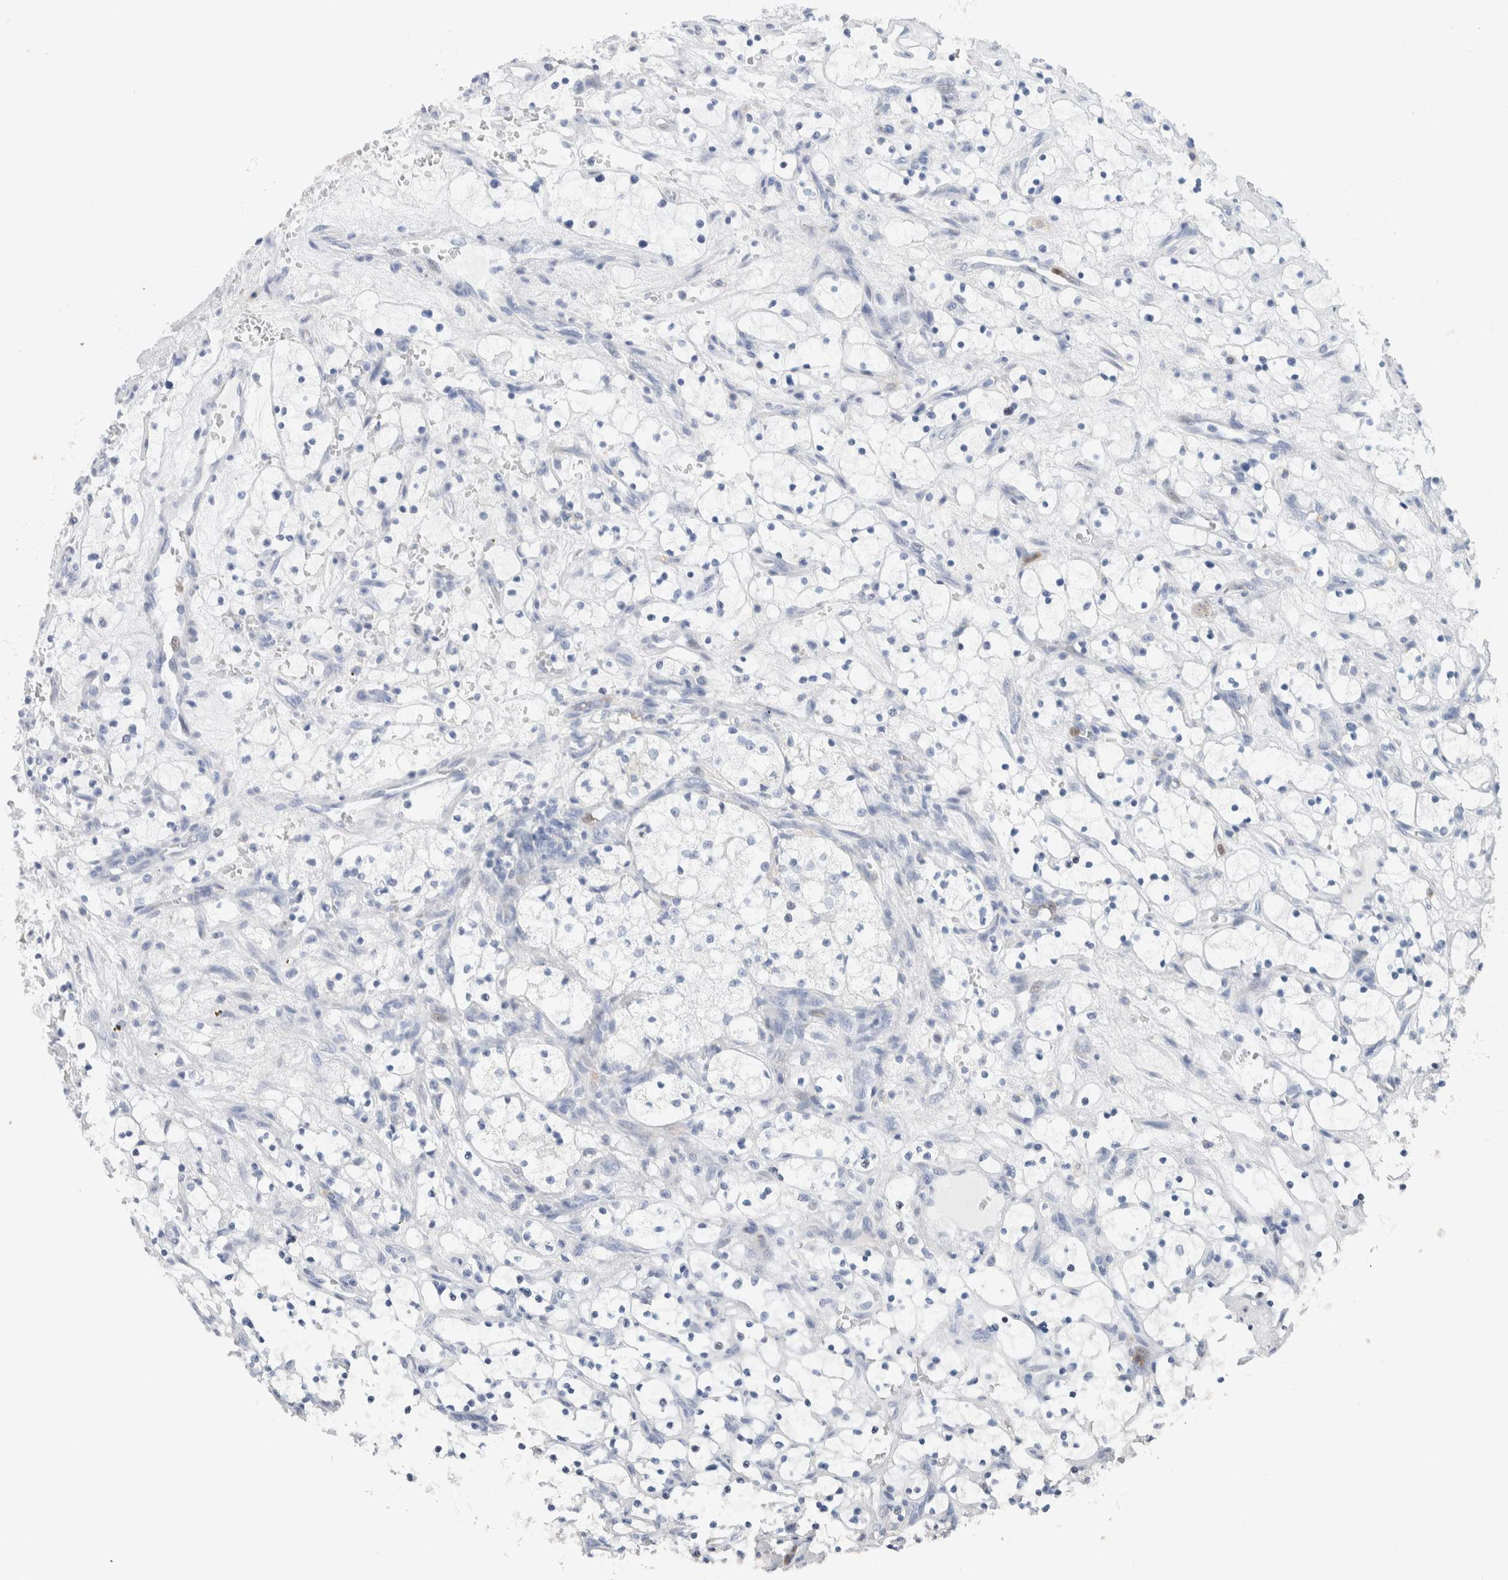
{"staining": {"intensity": "negative", "quantity": "none", "location": "none"}, "tissue": "renal cancer", "cell_type": "Tumor cells", "image_type": "cancer", "snomed": [{"axis": "morphology", "description": "Adenocarcinoma, NOS"}, {"axis": "topography", "description": "Kidney"}], "caption": "Immunohistochemical staining of human adenocarcinoma (renal) exhibits no significant positivity in tumor cells.", "gene": "NCF2", "patient": {"sex": "female", "age": 69}}